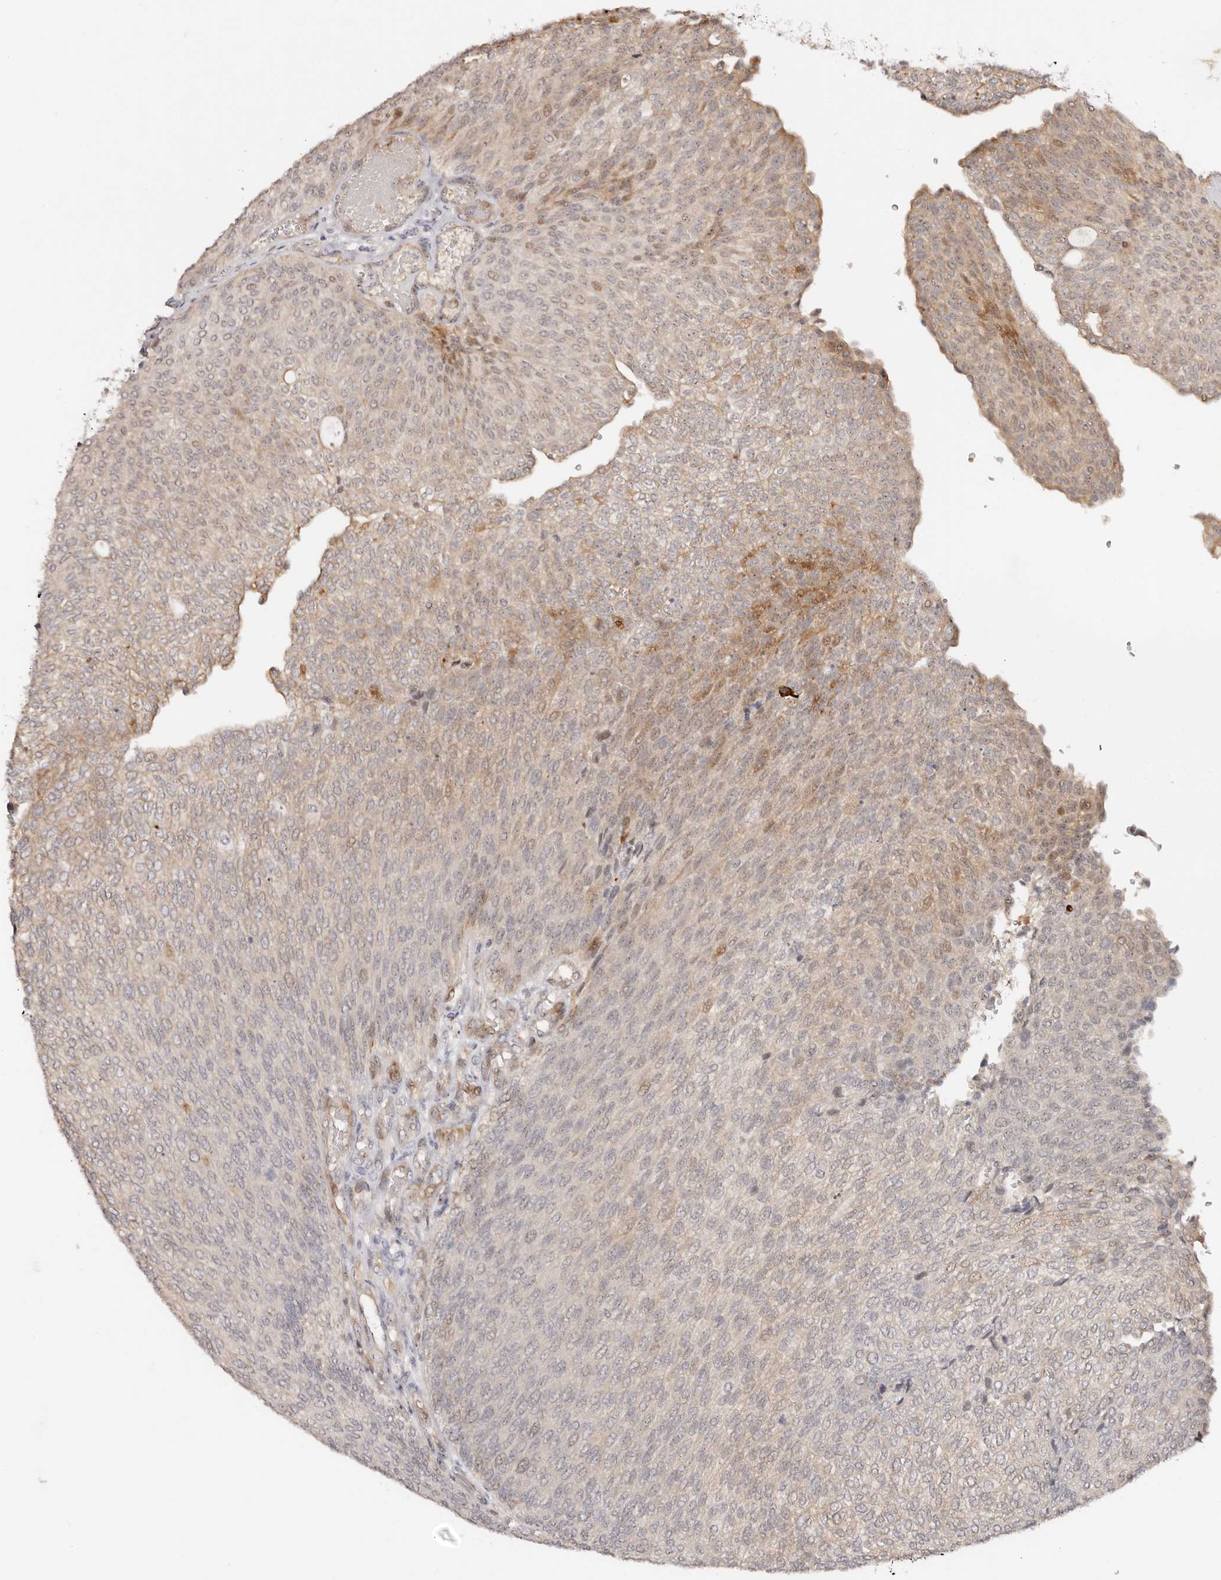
{"staining": {"intensity": "moderate", "quantity": "<25%", "location": "cytoplasmic/membranous,nuclear"}, "tissue": "urothelial cancer", "cell_type": "Tumor cells", "image_type": "cancer", "snomed": [{"axis": "morphology", "description": "Urothelial carcinoma, Low grade"}, {"axis": "topography", "description": "Urinary bladder"}], "caption": "An image of low-grade urothelial carcinoma stained for a protein reveals moderate cytoplasmic/membranous and nuclear brown staining in tumor cells. The staining was performed using DAB, with brown indicating positive protein expression. Nuclei are stained blue with hematoxylin.", "gene": "ODF2L", "patient": {"sex": "female", "age": 79}}